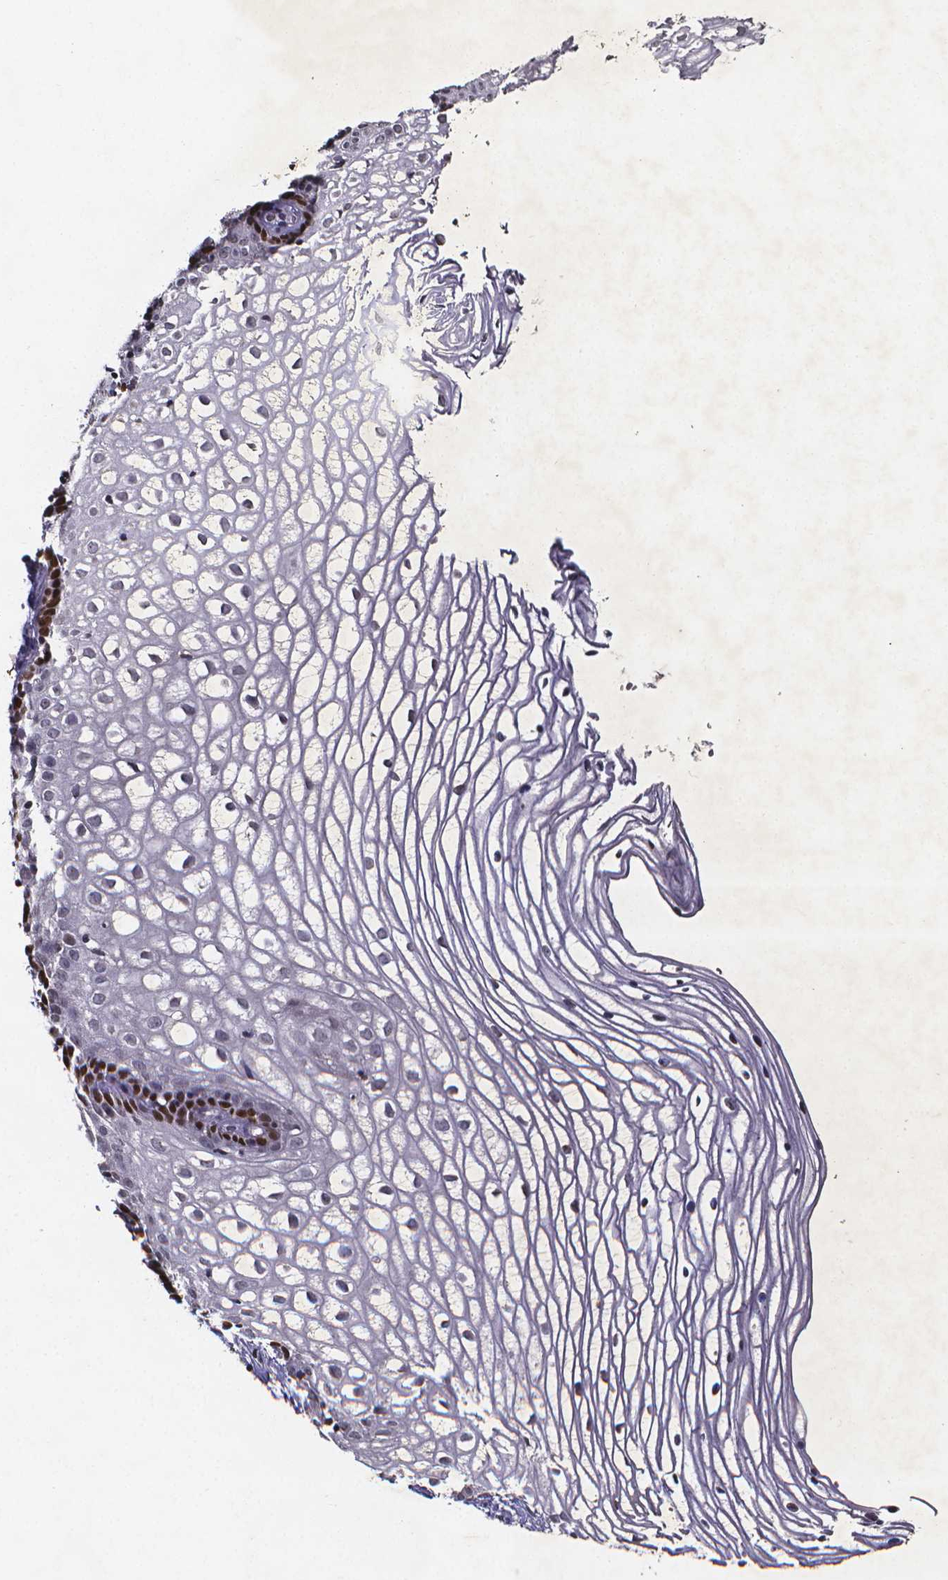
{"staining": {"intensity": "negative", "quantity": "none", "location": "none"}, "tissue": "cervix", "cell_type": "Glandular cells", "image_type": "normal", "snomed": [{"axis": "morphology", "description": "Normal tissue, NOS"}, {"axis": "topography", "description": "Cervix"}], "caption": "Immunohistochemistry (IHC) image of unremarkable cervix: human cervix stained with DAB (3,3'-diaminobenzidine) demonstrates no significant protein expression in glandular cells. Nuclei are stained in blue.", "gene": "TP73", "patient": {"sex": "female", "age": 40}}